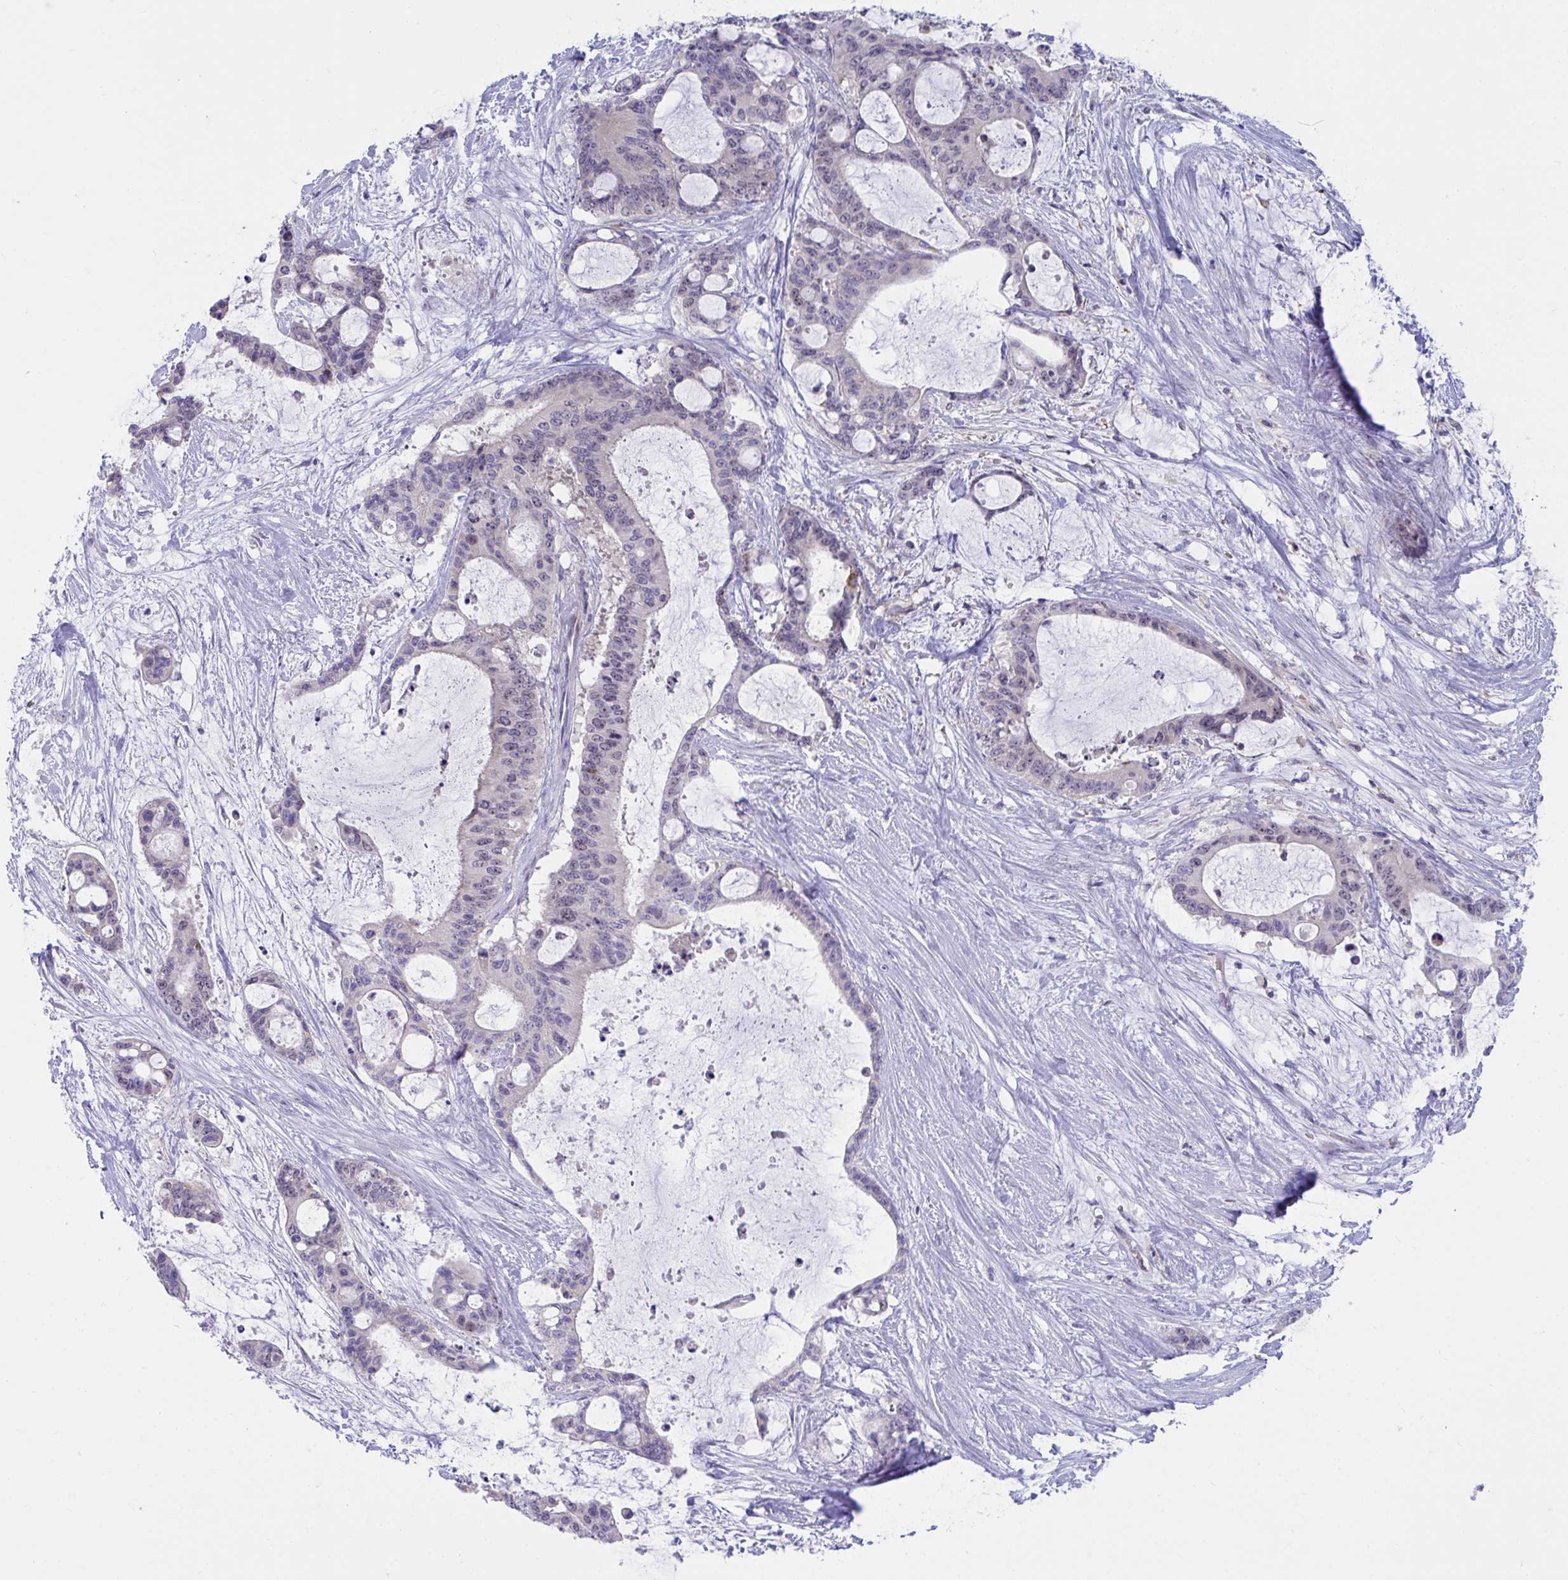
{"staining": {"intensity": "weak", "quantity": "25%-75%", "location": "nuclear"}, "tissue": "liver cancer", "cell_type": "Tumor cells", "image_type": "cancer", "snomed": [{"axis": "morphology", "description": "Normal tissue, NOS"}, {"axis": "morphology", "description": "Cholangiocarcinoma"}, {"axis": "topography", "description": "Liver"}, {"axis": "topography", "description": "Peripheral nerve tissue"}], "caption": "Brown immunohistochemical staining in human liver cancer exhibits weak nuclear expression in approximately 25%-75% of tumor cells. (brown staining indicates protein expression, while blue staining denotes nuclei).", "gene": "CENPQ", "patient": {"sex": "female", "age": 73}}